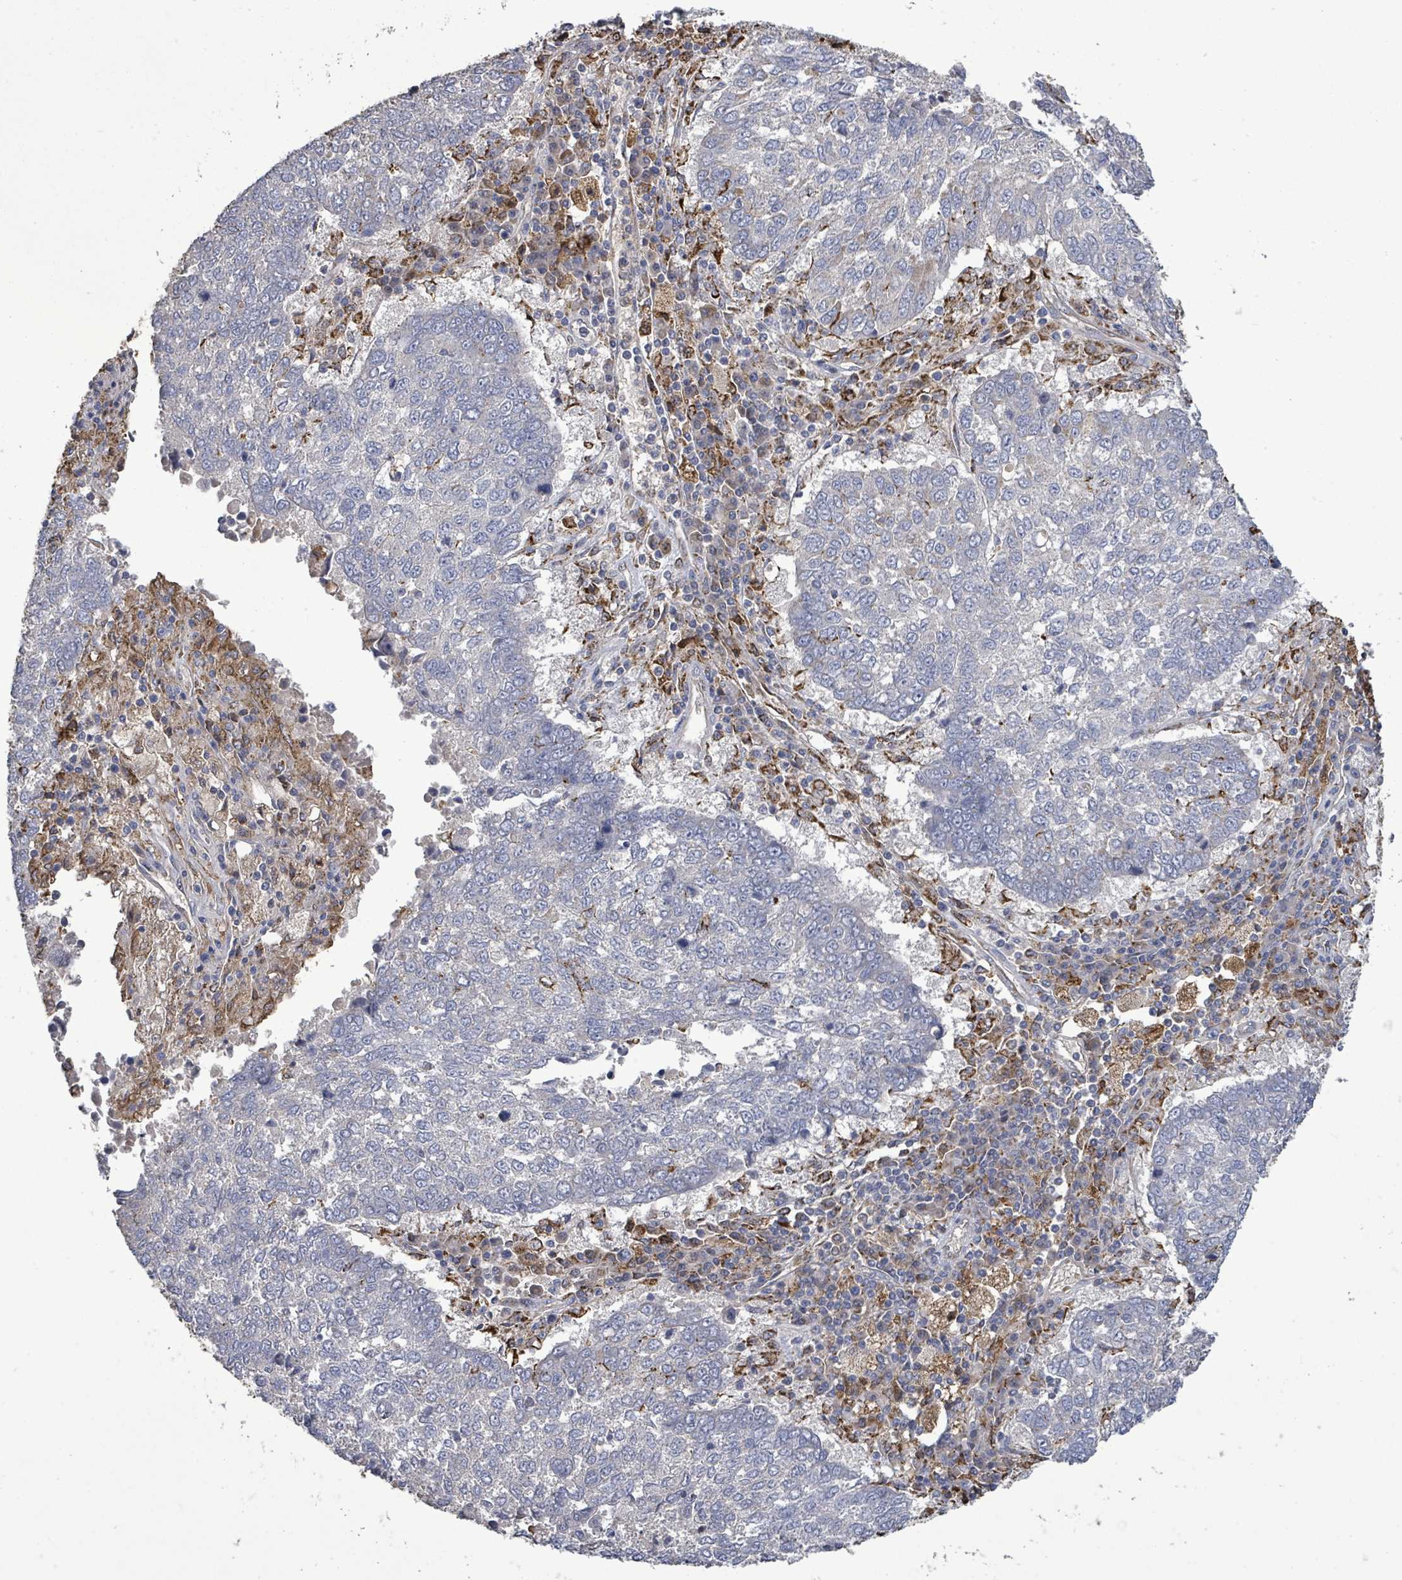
{"staining": {"intensity": "negative", "quantity": "none", "location": "none"}, "tissue": "lung cancer", "cell_type": "Tumor cells", "image_type": "cancer", "snomed": [{"axis": "morphology", "description": "Squamous cell carcinoma, NOS"}, {"axis": "topography", "description": "Lung"}], "caption": "Tumor cells are negative for brown protein staining in lung cancer (squamous cell carcinoma).", "gene": "MTMR12", "patient": {"sex": "male", "age": 73}}